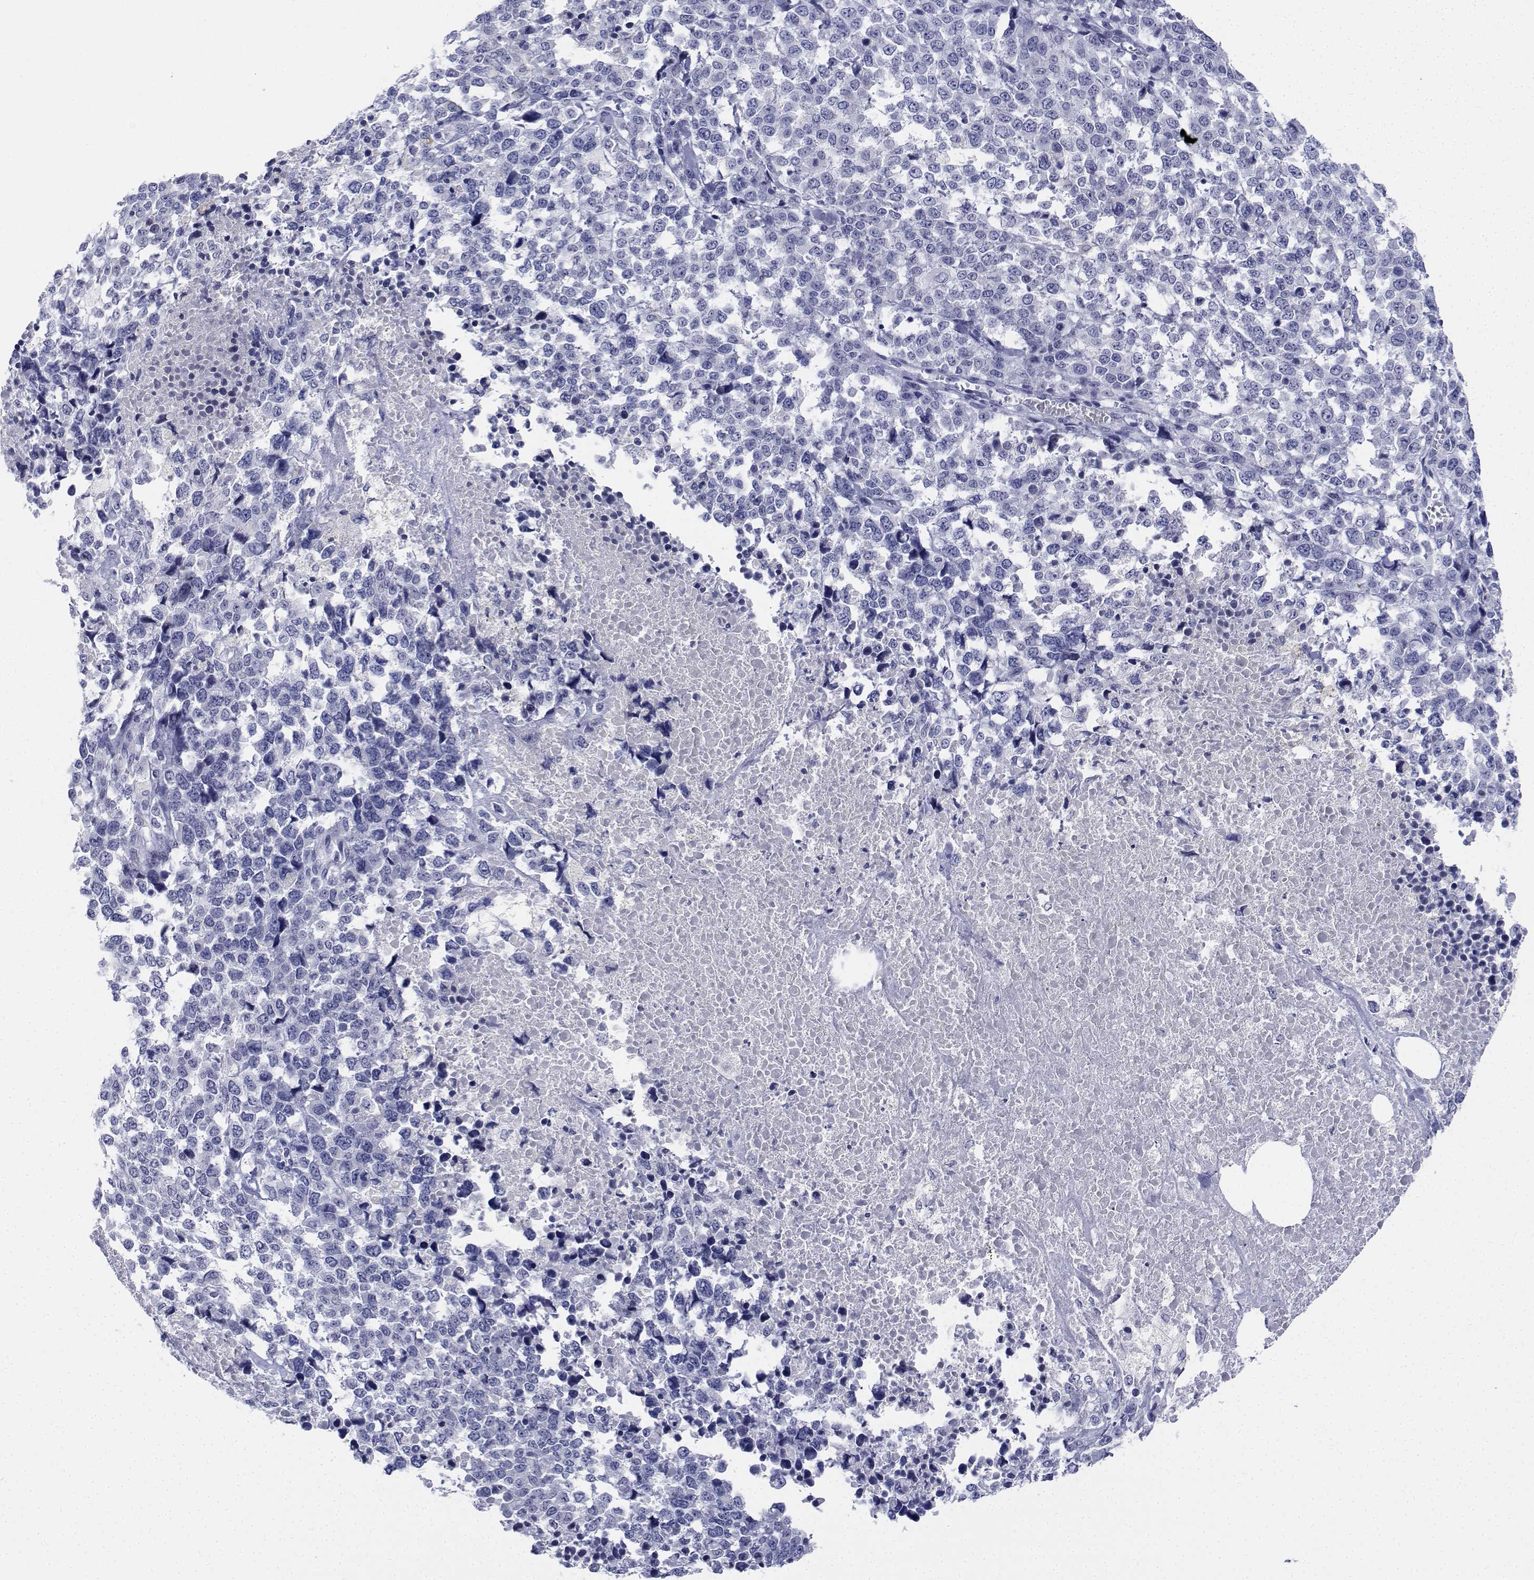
{"staining": {"intensity": "negative", "quantity": "none", "location": "none"}, "tissue": "melanoma", "cell_type": "Tumor cells", "image_type": "cancer", "snomed": [{"axis": "morphology", "description": "Malignant melanoma, Metastatic site"}, {"axis": "topography", "description": "Skin"}], "caption": "This is an immunohistochemistry photomicrograph of human melanoma. There is no expression in tumor cells.", "gene": "PLXNA4", "patient": {"sex": "male", "age": 84}}